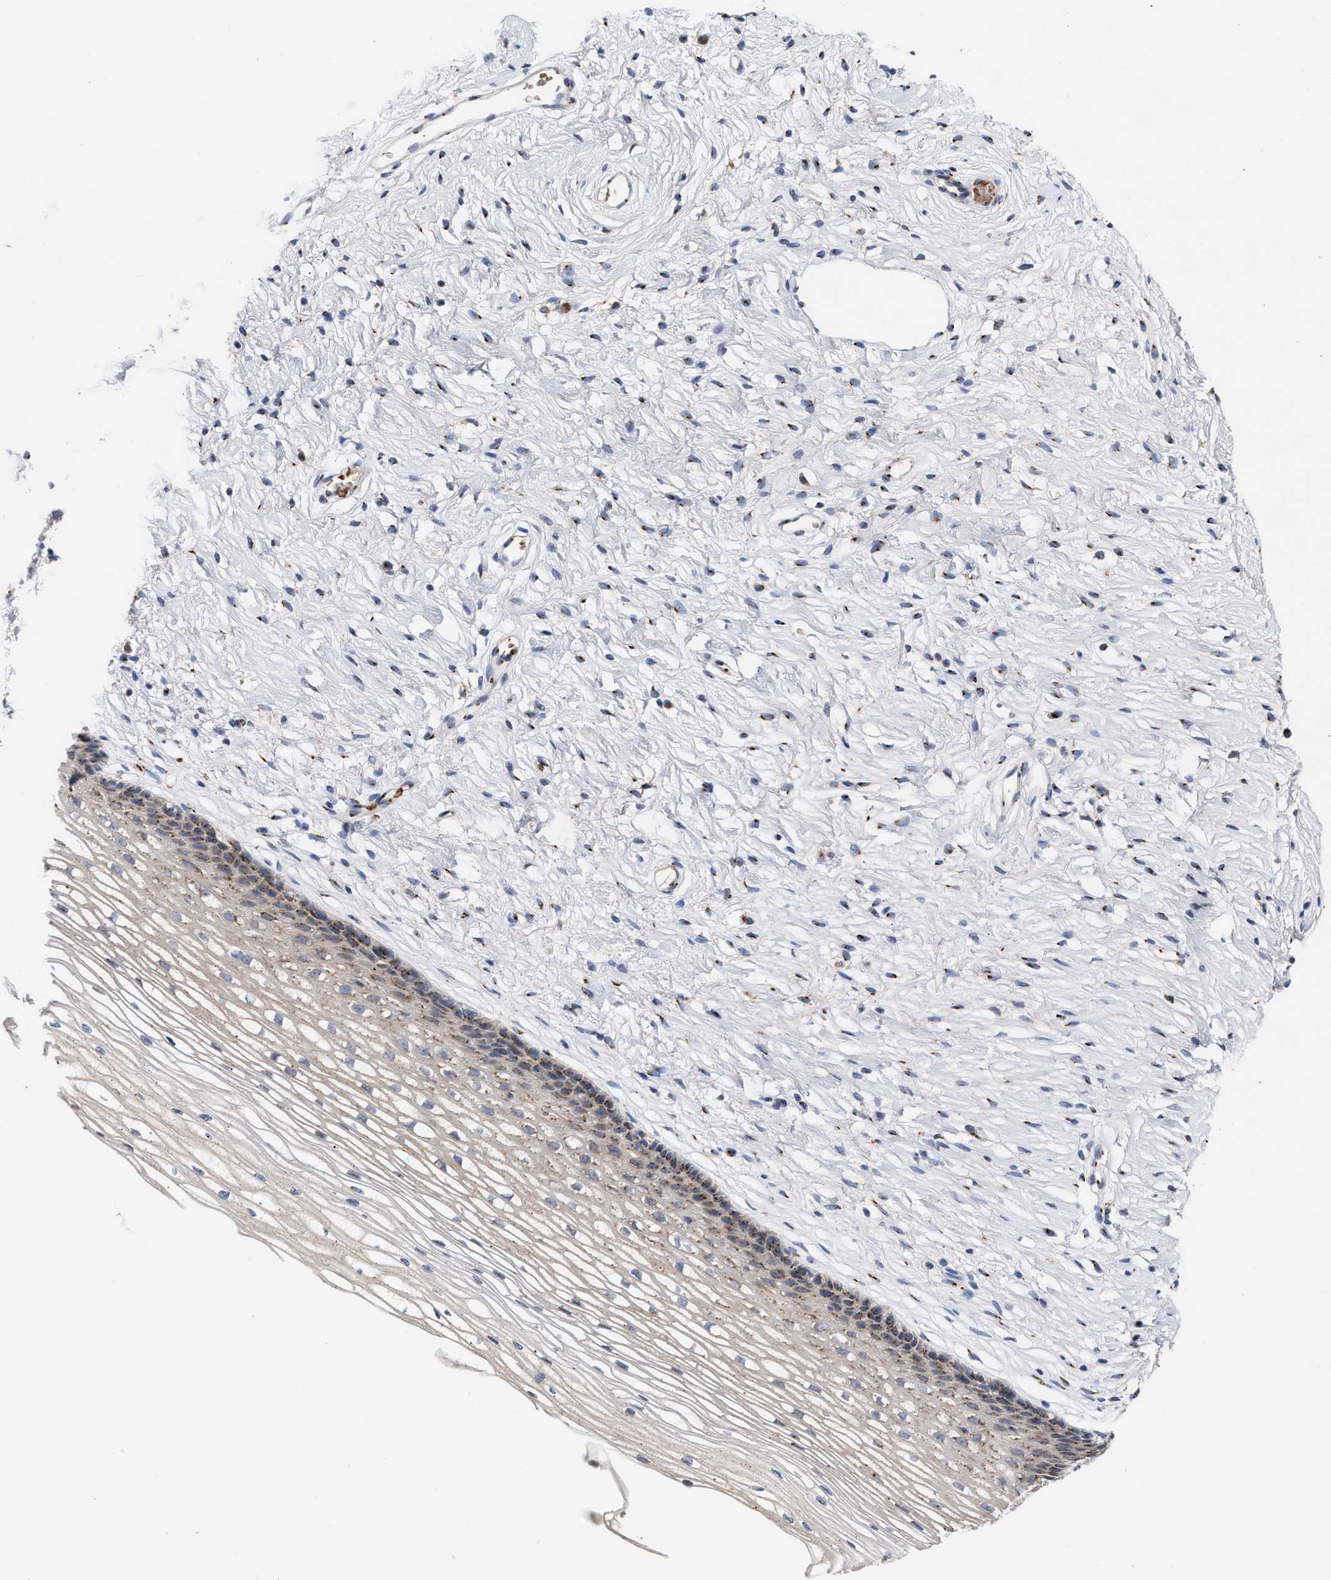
{"staining": {"intensity": "negative", "quantity": "none", "location": "none"}, "tissue": "cervix", "cell_type": "Glandular cells", "image_type": "normal", "snomed": [{"axis": "morphology", "description": "Normal tissue, NOS"}, {"axis": "topography", "description": "Cervix"}], "caption": "This is an IHC photomicrograph of benign human cervix. There is no staining in glandular cells.", "gene": "CCL2", "patient": {"sex": "female", "age": 77}}